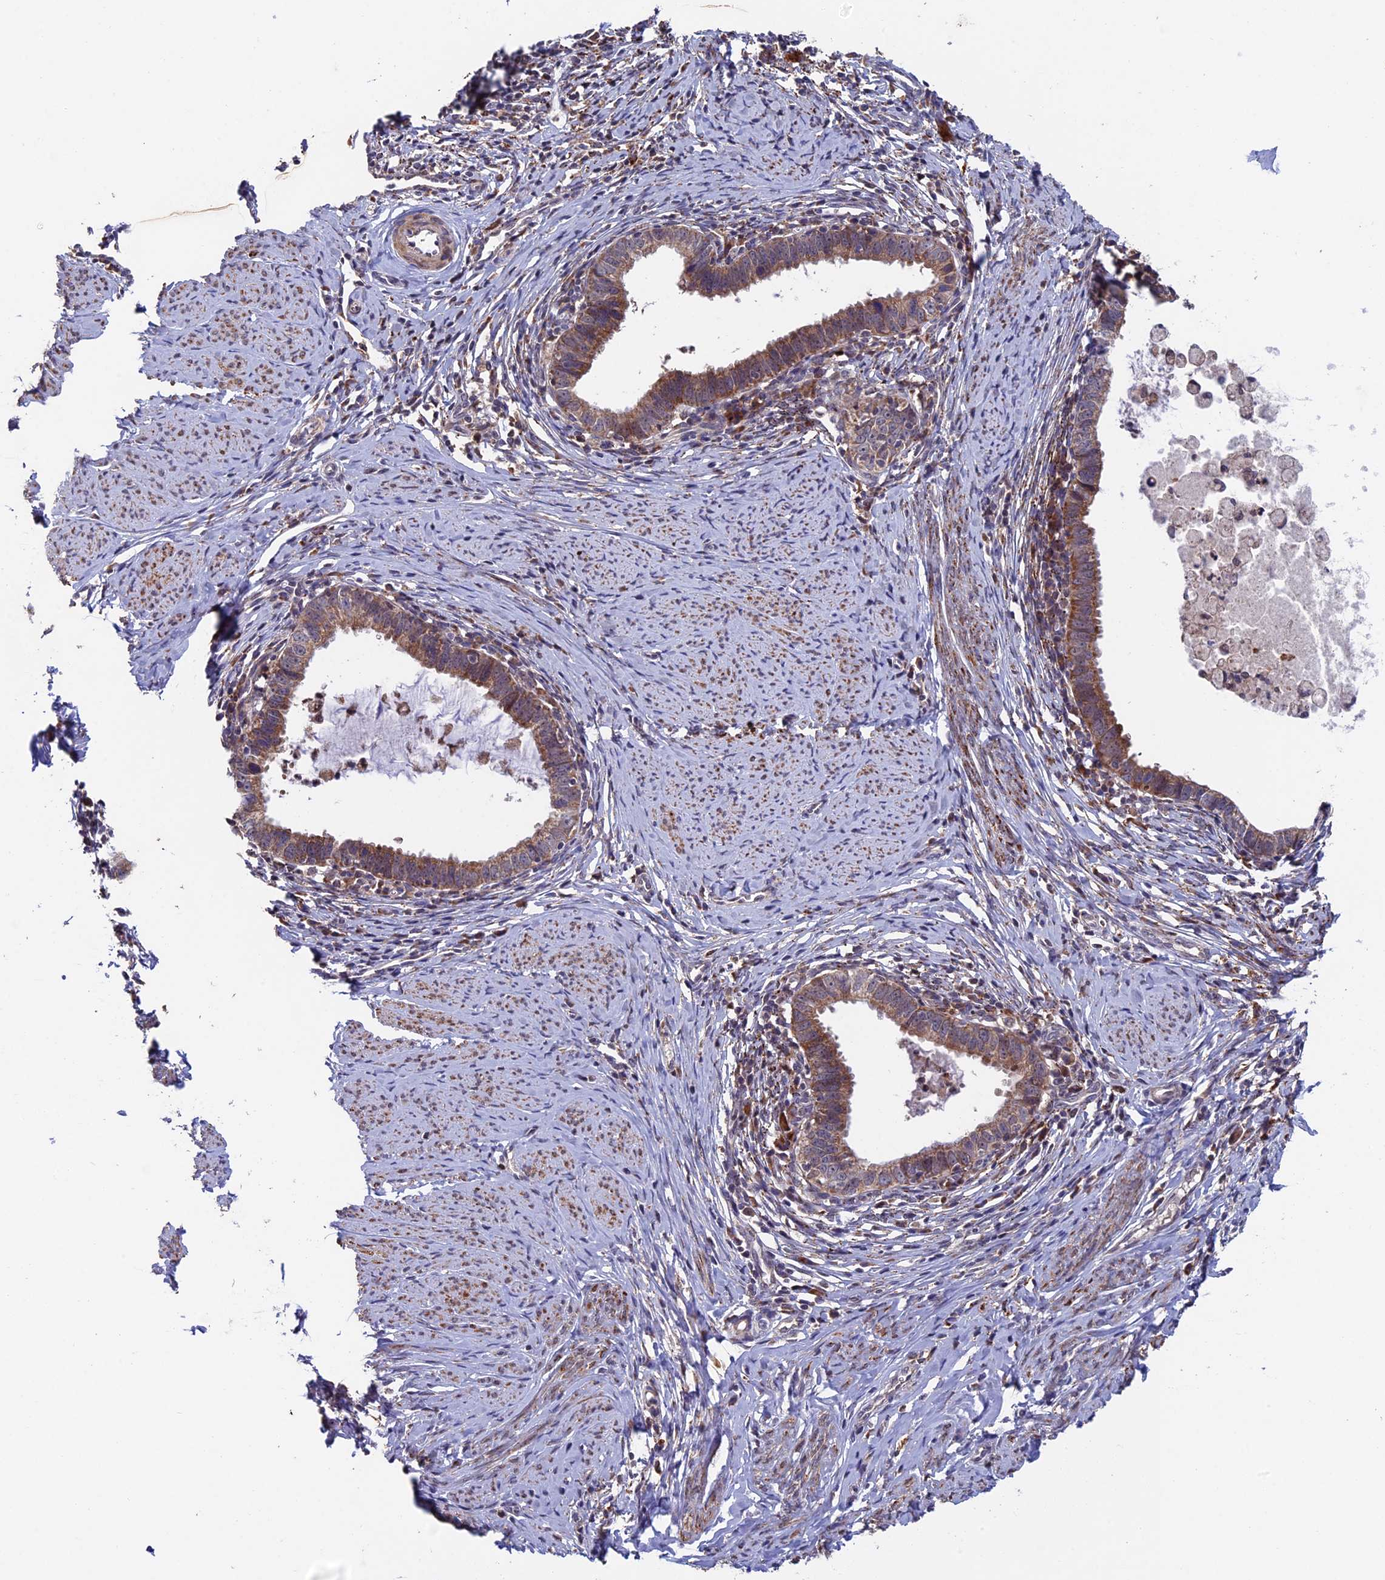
{"staining": {"intensity": "moderate", "quantity": ">75%", "location": "cytoplasmic/membranous"}, "tissue": "cervical cancer", "cell_type": "Tumor cells", "image_type": "cancer", "snomed": [{"axis": "morphology", "description": "Adenocarcinoma, NOS"}, {"axis": "topography", "description": "Cervix"}], "caption": "Cervical adenocarcinoma was stained to show a protein in brown. There is medium levels of moderate cytoplasmic/membranous staining in approximately >75% of tumor cells. (IHC, brightfield microscopy, high magnification).", "gene": "RNF17", "patient": {"sex": "female", "age": 36}}